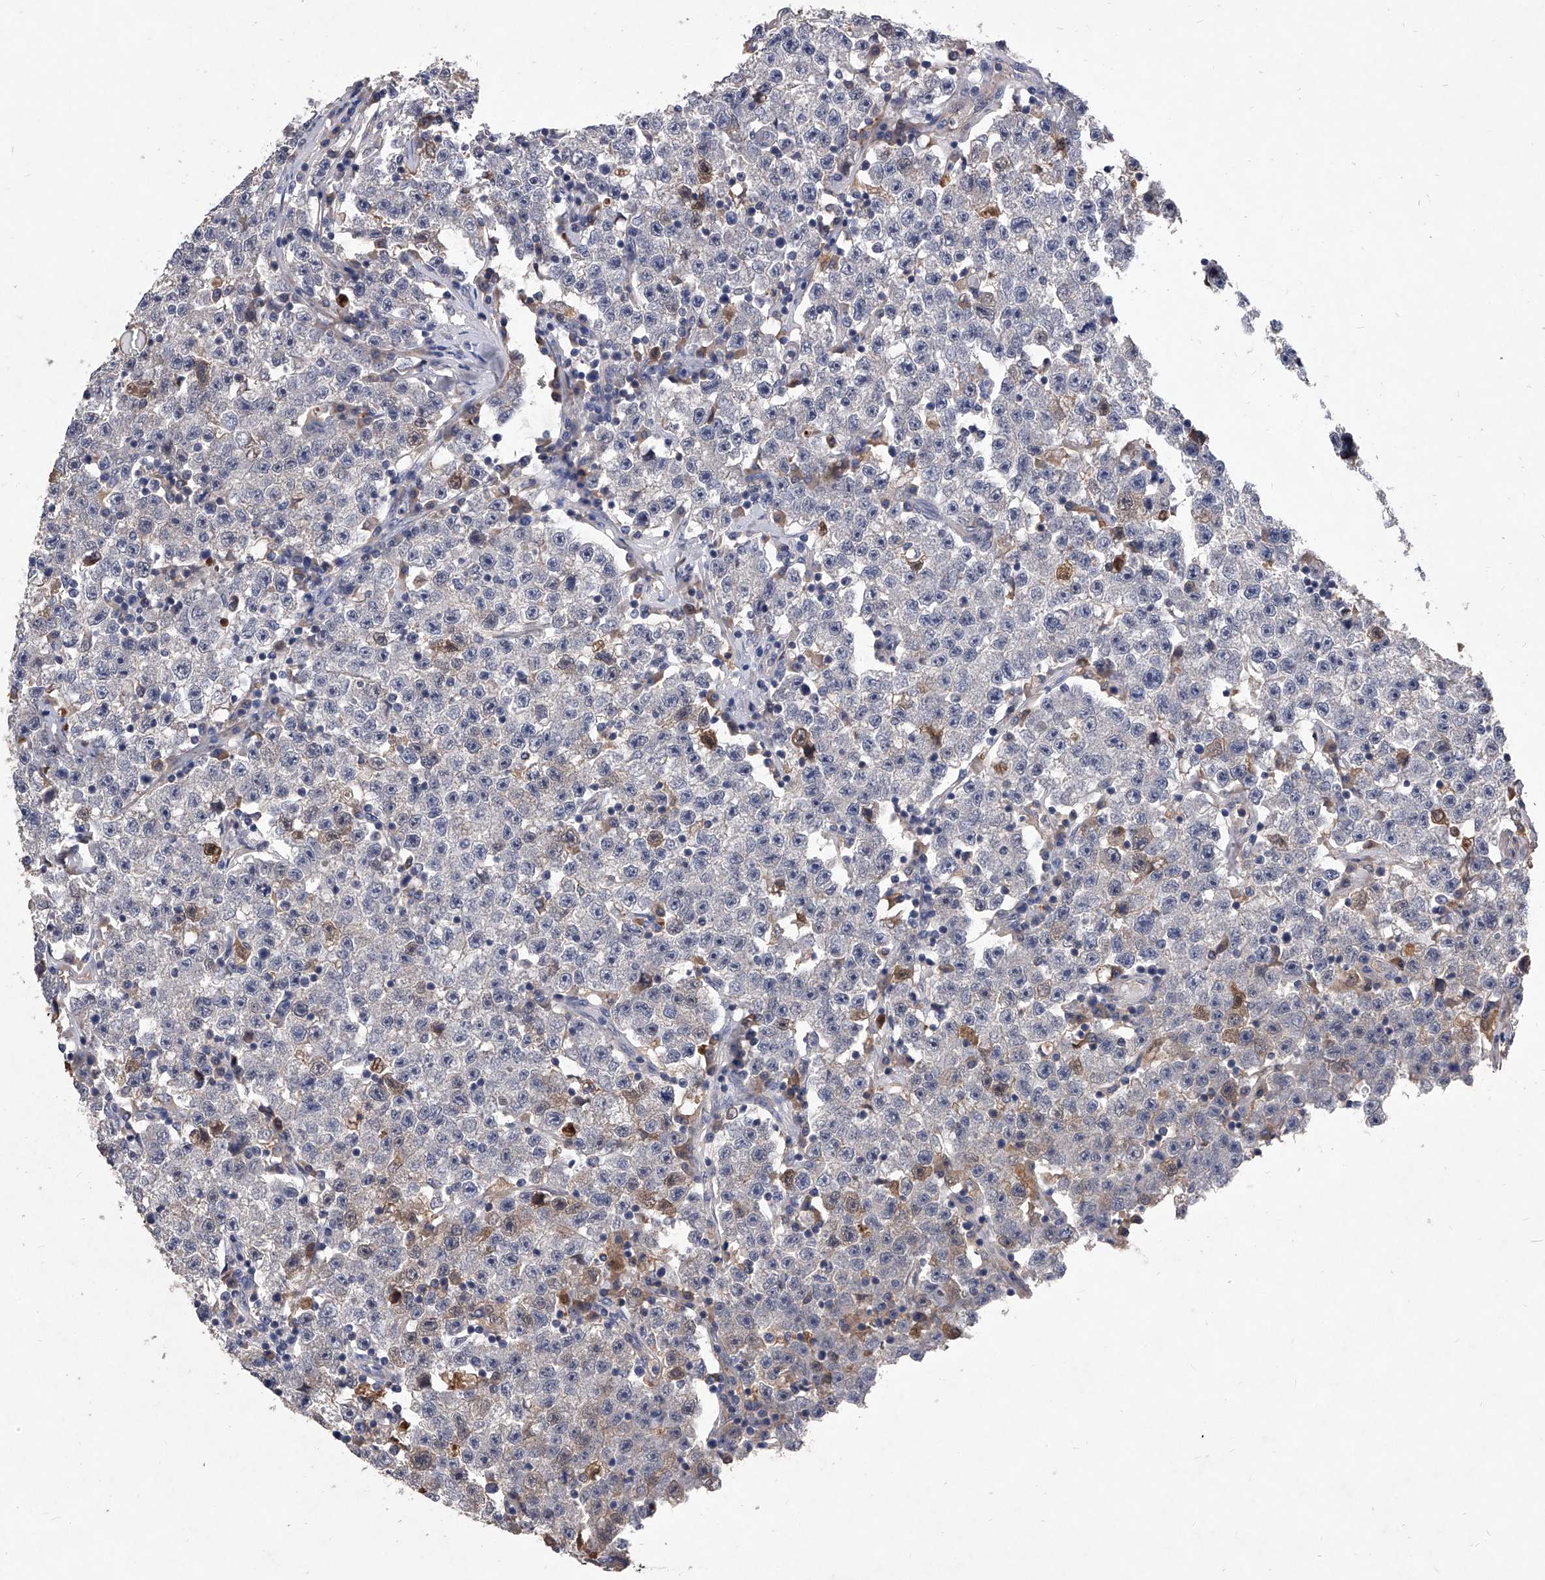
{"staining": {"intensity": "negative", "quantity": "none", "location": "none"}, "tissue": "testis cancer", "cell_type": "Tumor cells", "image_type": "cancer", "snomed": [{"axis": "morphology", "description": "Seminoma, NOS"}, {"axis": "topography", "description": "Testis"}], "caption": "An image of testis cancer stained for a protein shows no brown staining in tumor cells.", "gene": "C5", "patient": {"sex": "male", "age": 22}}